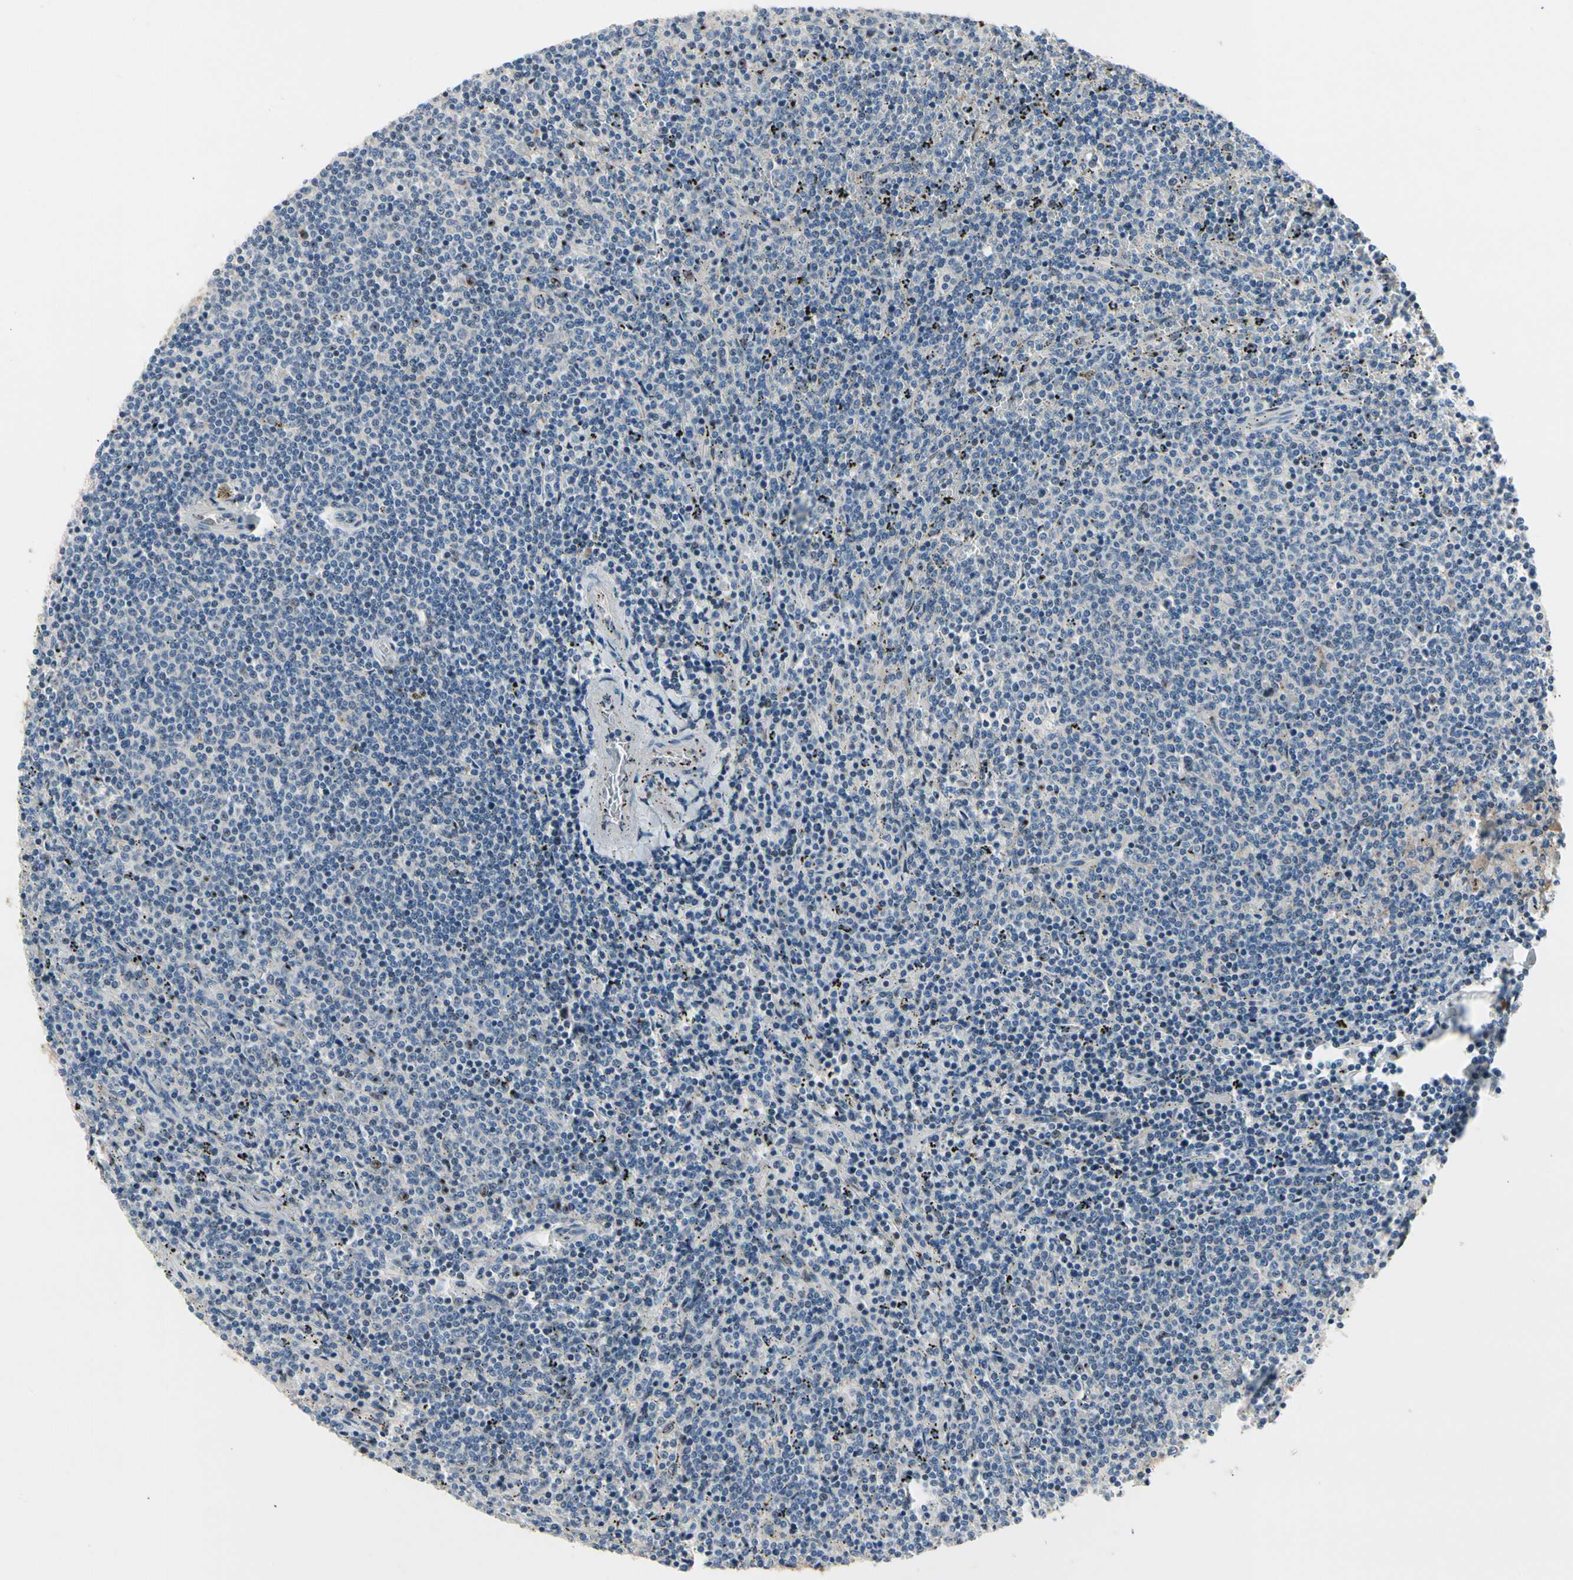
{"staining": {"intensity": "negative", "quantity": "none", "location": "none"}, "tissue": "lymphoma", "cell_type": "Tumor cells", "image_type": "cancer", "snomed": [{"axis": "morphology", "description": "Malignant lymphoma, non-Hodgkin's type, Low grade"}, {"axis": "topography", "description": "Spleen"}], "caption": "Protein analysis of low-grade malignant lymphoma, non-Hodgkin's type displays no significant positivity in tumor cells.", "gene": "NFASC", "patient": {"sex": "female", "age": 50}}